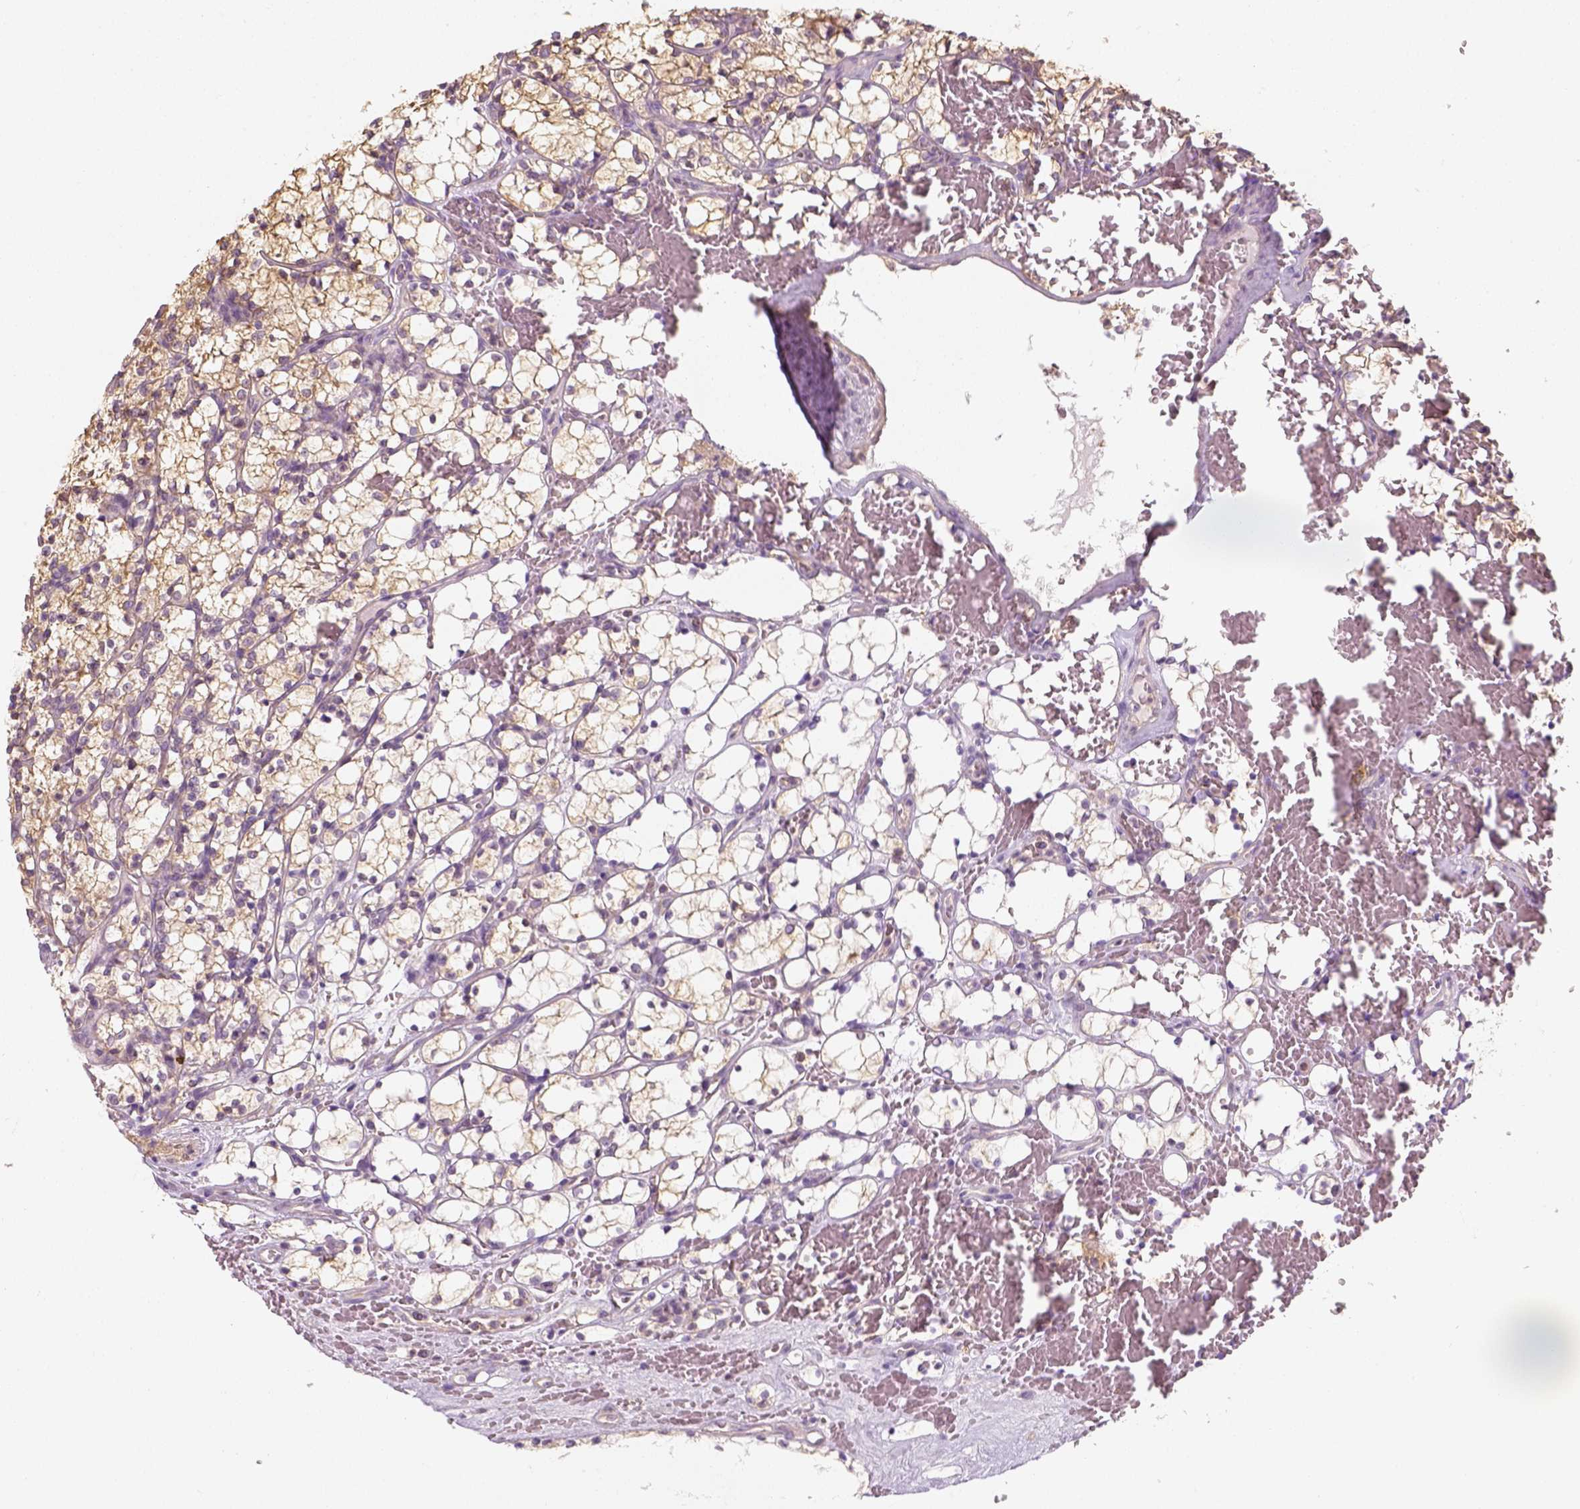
{"staining": {"intensity": "moderate", "quantity": ">75%", "location": "cytoplasmic/membranous"}, "tissue": "renal cancer", "cell_type": "Tumor cells", "image_type": "cancer", "snomed": [{"axis": "morphology", "description": "Adenocarcinoma, NOS"}, {"axis": "topography", "description": "Kidney"}], "caption": "Protein analysis of renal adenocarcinoma tissue demonstrates moderate cytoplasmic/membranous staining in about >75% of tumor cells.", "gene": "EPHB1", "patient": {"sex": "female", "age": 69}}